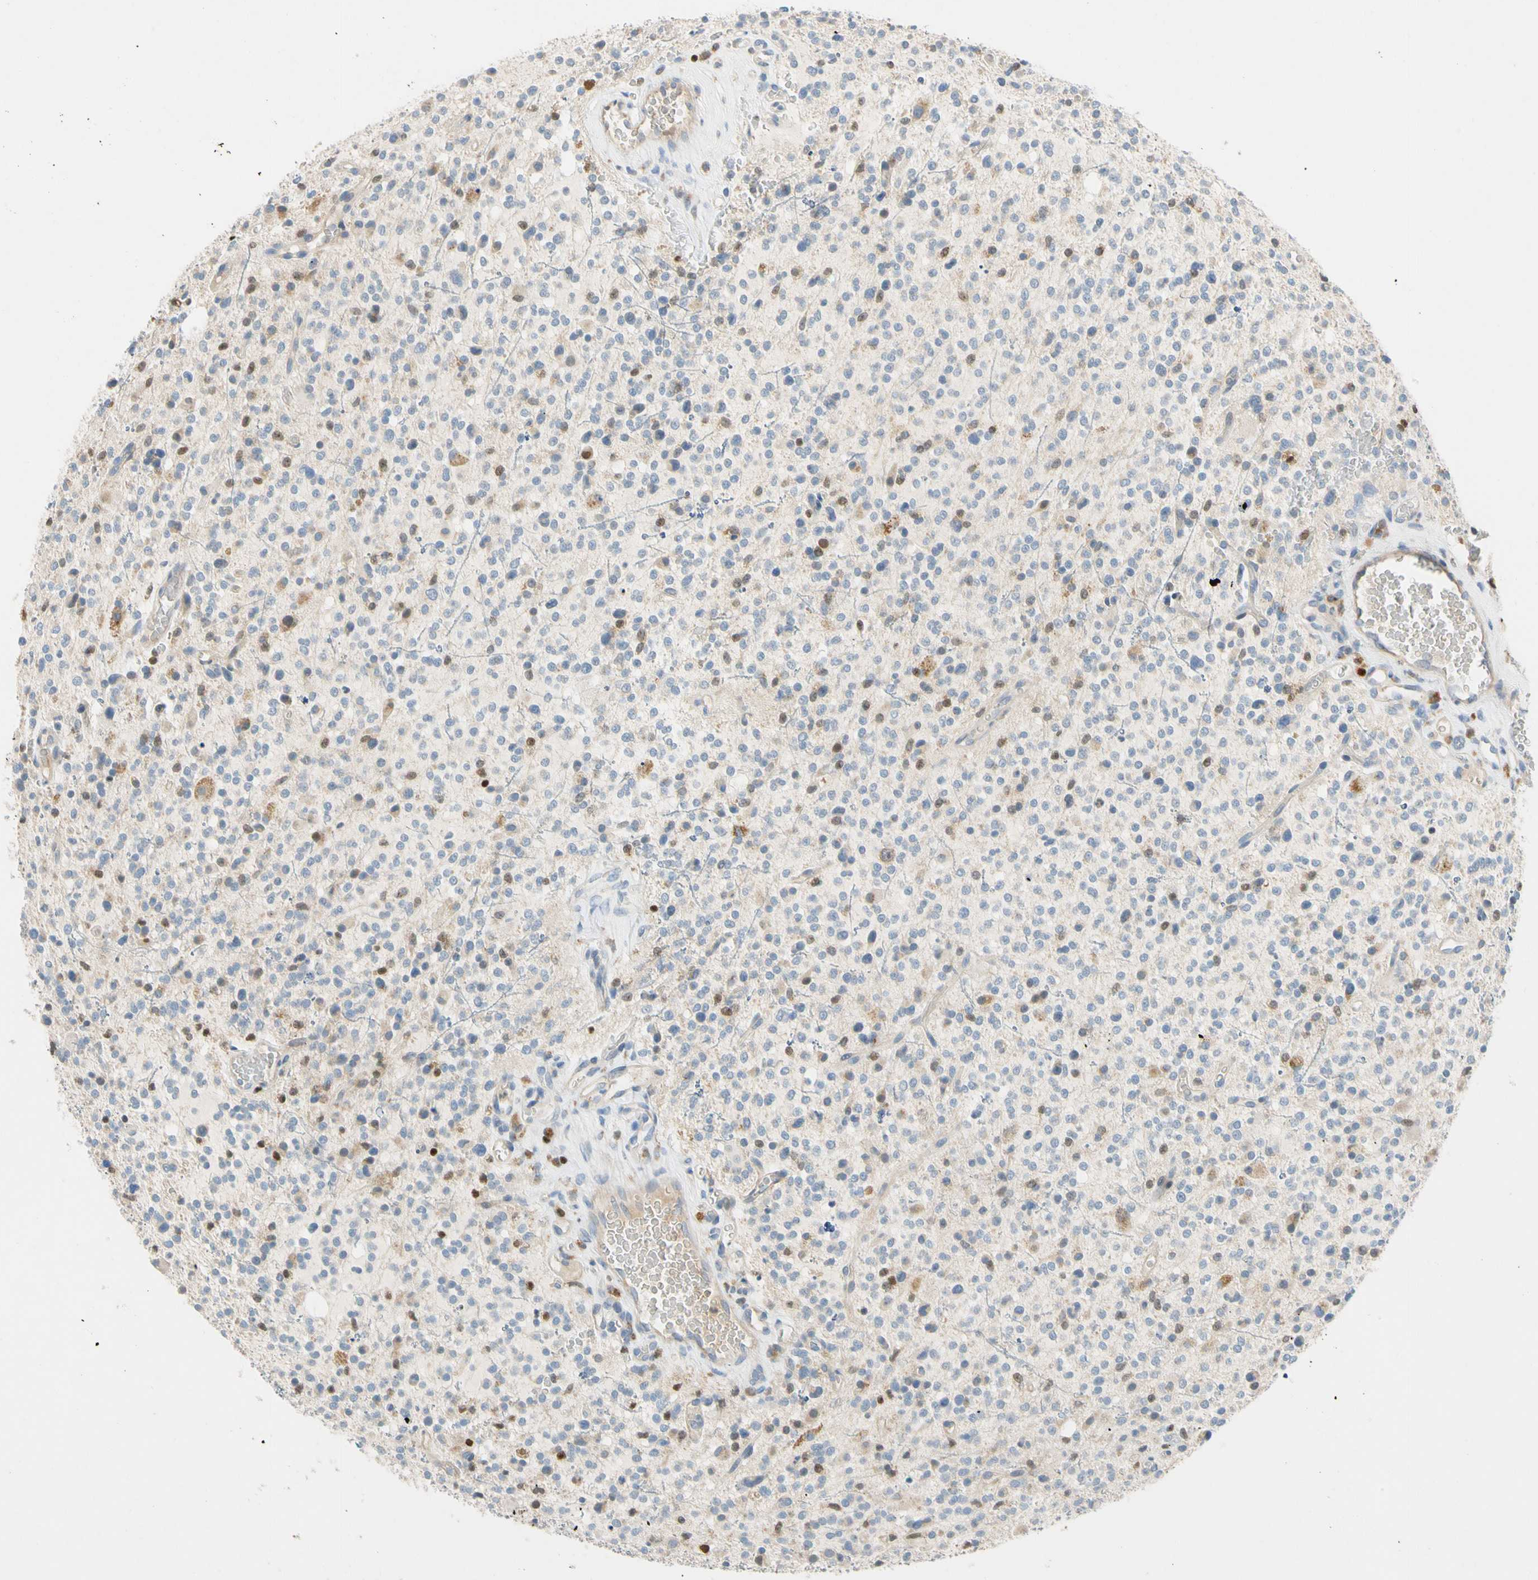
{"staining": {"intensity": "negative", "quantity": "none", "location": "none"}, "tissue": "glioma", "cell_type": "Tumor cells", "image_type": "cancer", "snomed": [{"axis": "morphology", "description": "Glioma, malignant, High grade"}, {"axis": "topography", "description": "Brain"}], "caption": "Immunohistochemistry photomicrograph of glioma stained for a protein (brown), which exhibits no staining in tumor cells.", "gene": "SP140", "patient": {"sex": "male", "age": 48}}